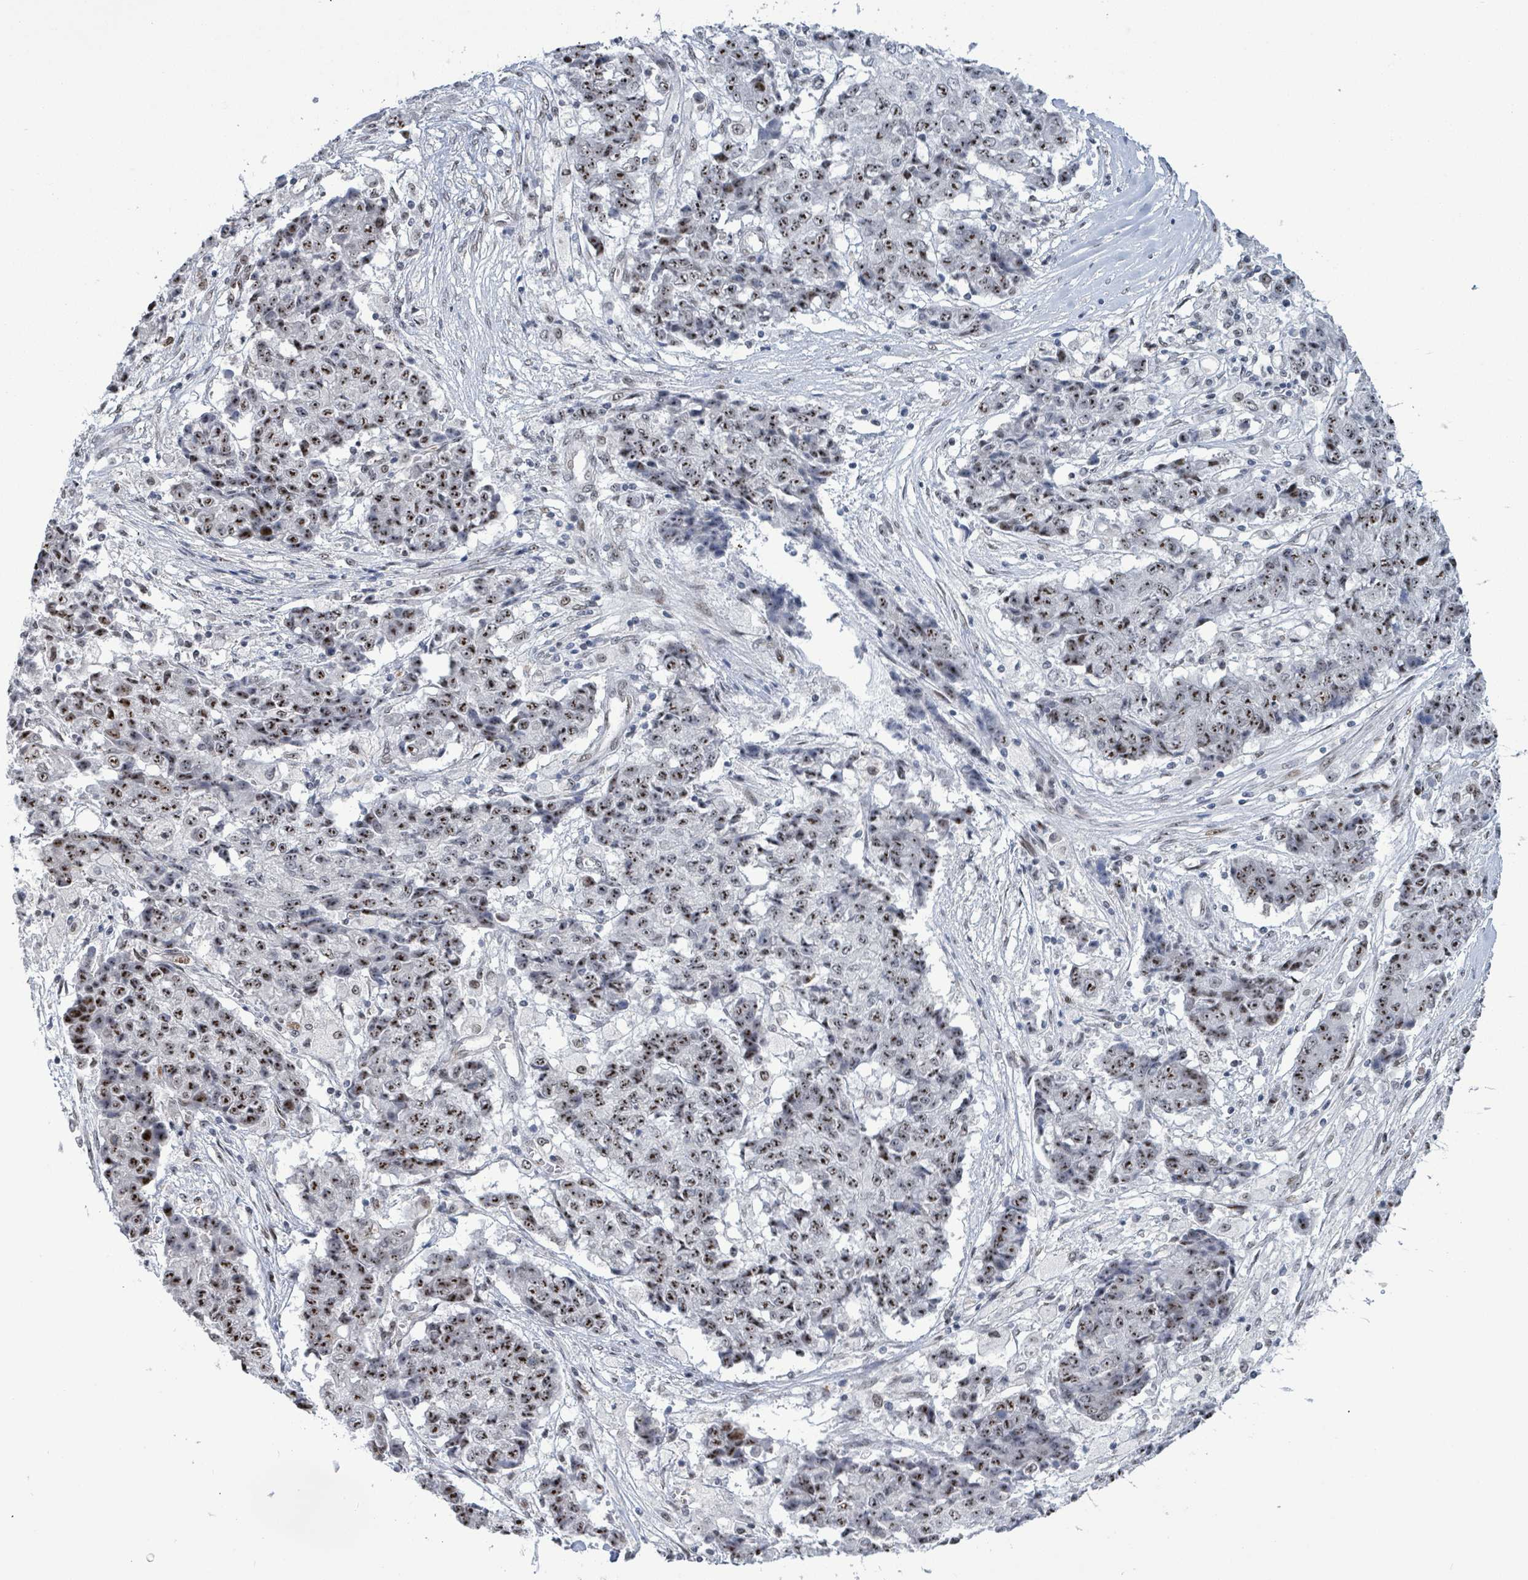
{"staining": {"intensity": "strong", "quantity": ">75%", "location": "nuclear"}, "tissue": "ovarian cancer", "cell_type": "Tumor cells", "image_type": "cancer", "snomed": [{"axis": "morphology", "description": "Carcinoma, endometroid"}, {"axis": "topography", "description": "Ovary"}], "caption": "This image demonstrates immunohistochemistry staining of ovarian cancer (endometroid carcinoma), with high strong nuclear positivity in approximately >75% of tumor cells.", "gene": "RRN3", "patient": {"sex": "female", "age": 42}}